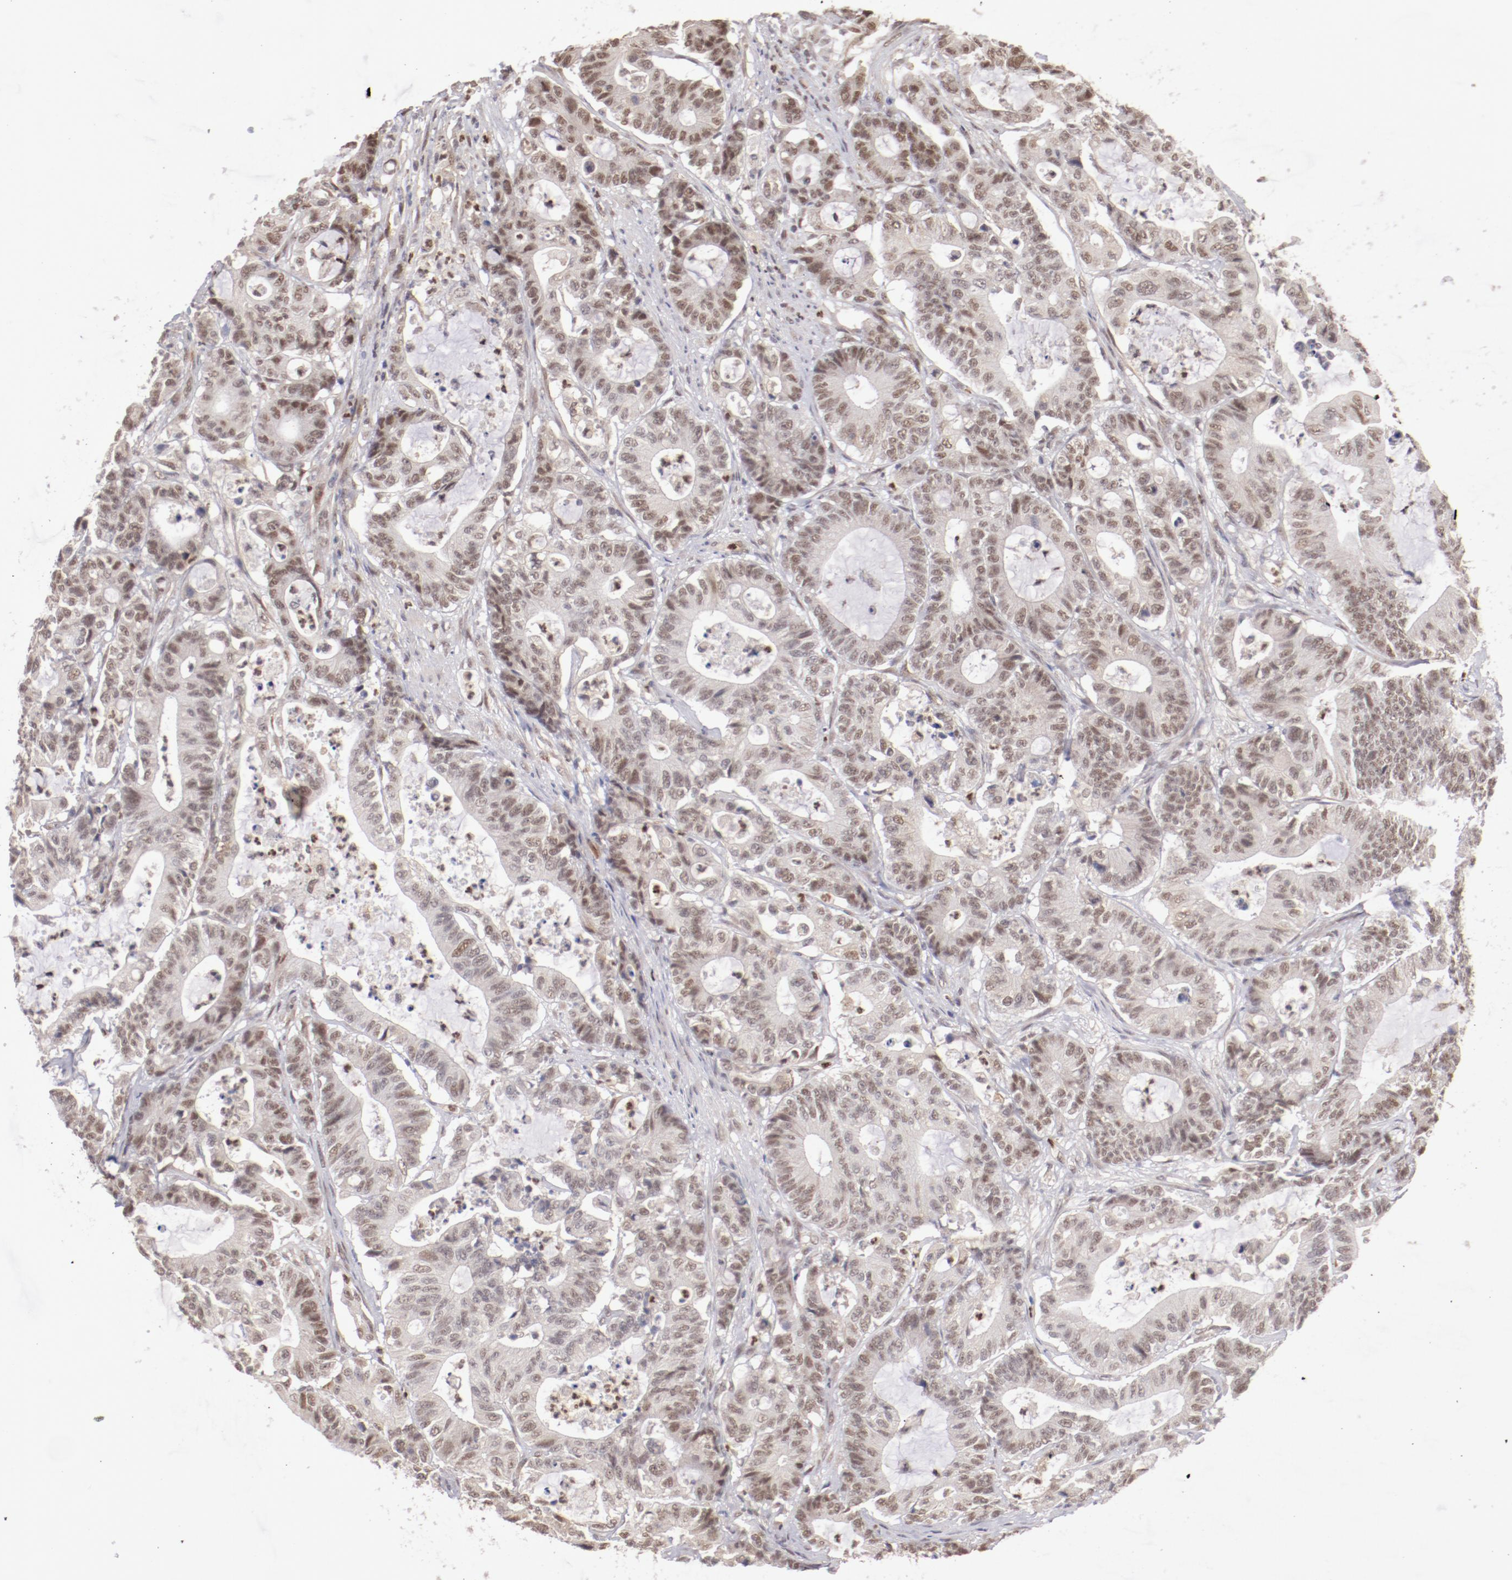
{"staining": {"intensity": "weak", "quantity": ">75%", "location": "nuclear"}, "tissue": "colorectal cancer", "cell_type": "Tumor cells", "image_type": "cancer", "snomed": [{"axis": "morphology", "description": "Adenocarcinoma, NOS"}, {"axis": "topography", "description": "Colon"}], "caption": "Colorectal cancer stained with a protein marker reveals weak staining in tumor cells.", "gene": "NFE2", "patient": {"sex": "female", "age": 84}}